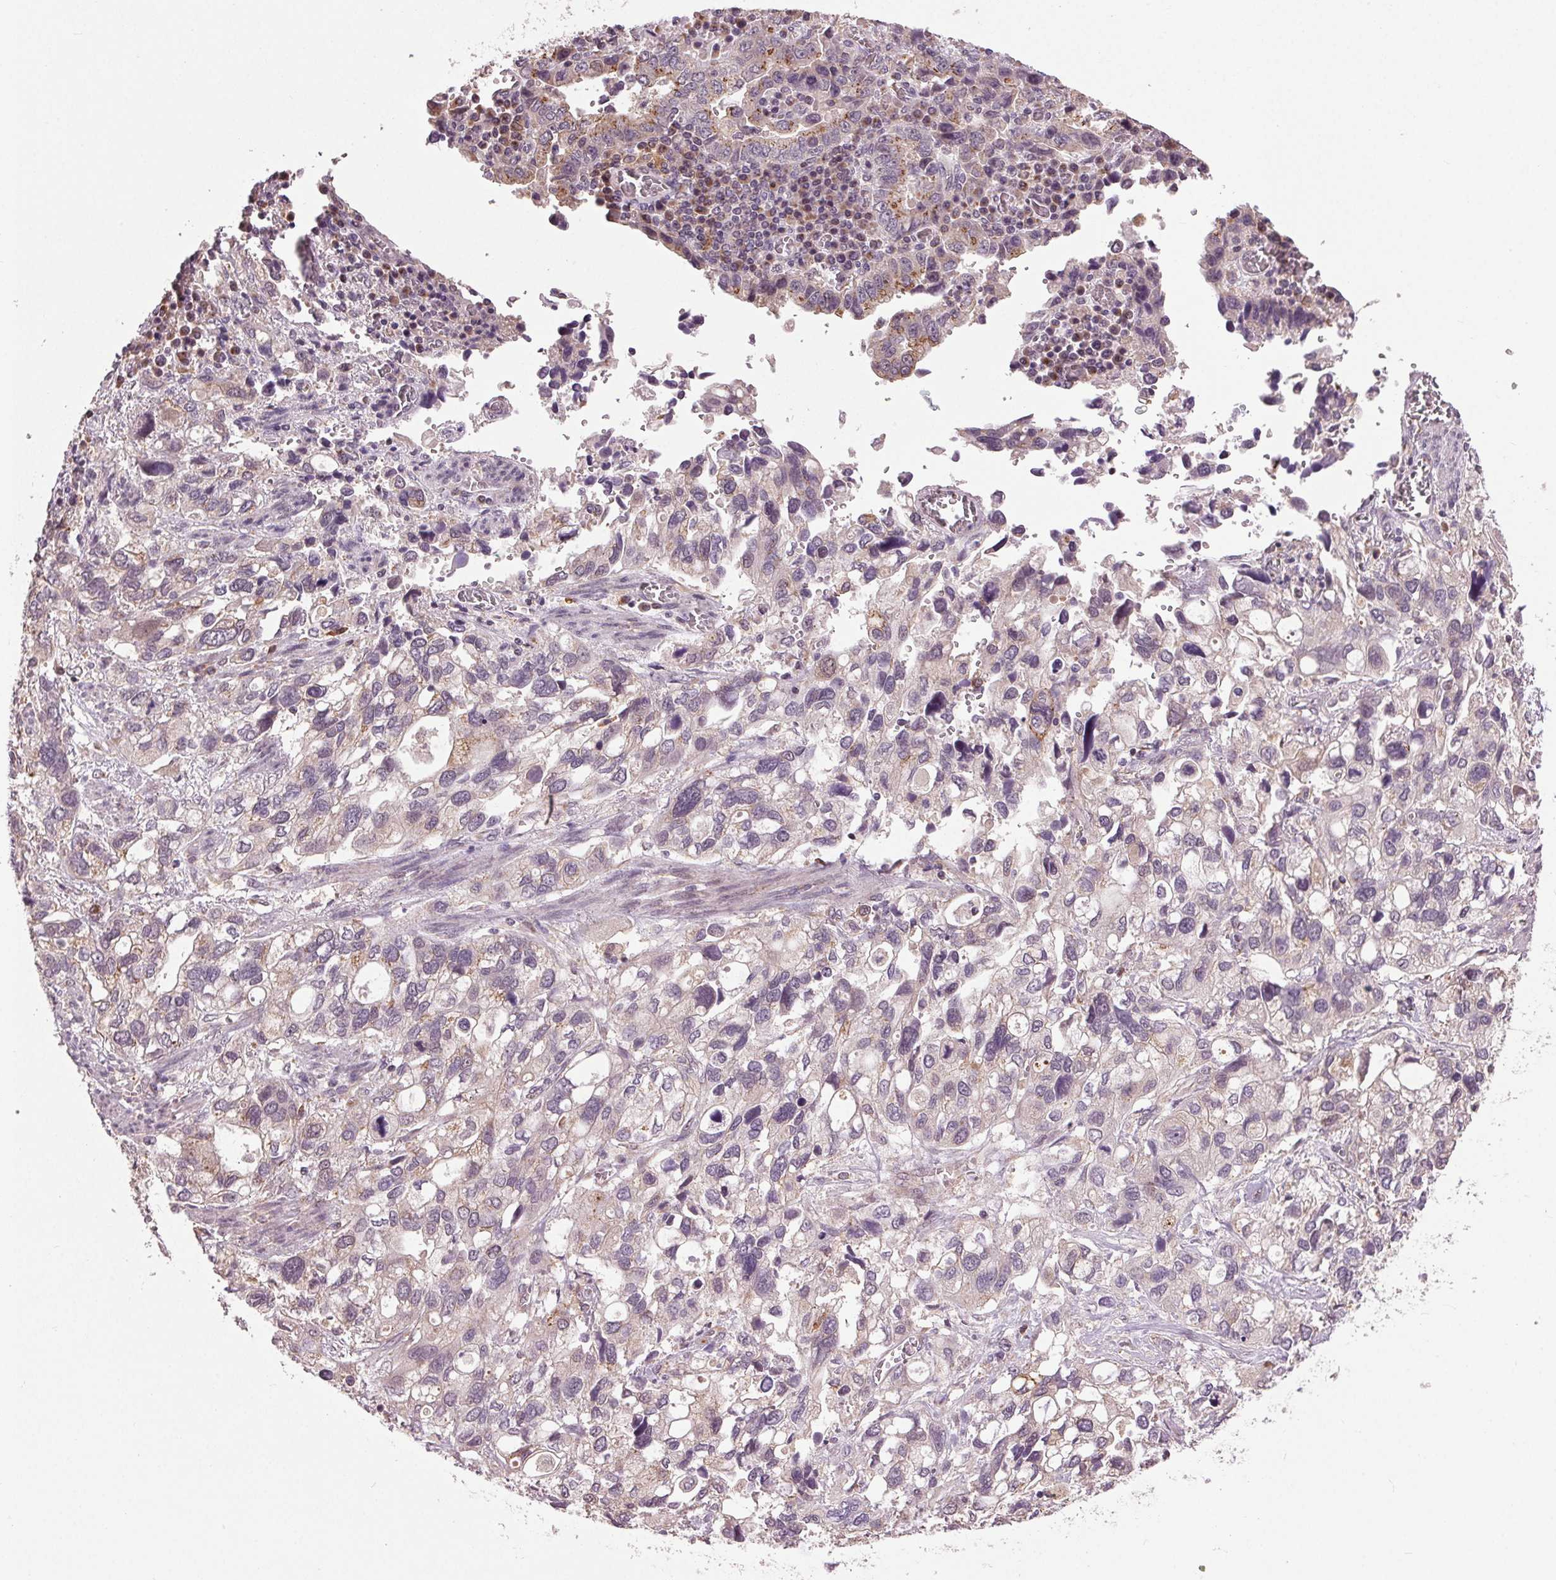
{"staining": {"intensity": "negative", "quantity": "none", "location": "none"}, "tissue": "stomach cancer", "cell_type": "Tumor cells", "image_type": "cancer", "snomed": [{"axis": "morphology", "description": "Adenocarcinoma, NOS"}, {"axis": "topography", "description": "Stomach, upper"}], "caption": "This is an immunohistochemistry photomicrograph of stomach adenocarcinoma. There is no positivity in tumor cells.", "gene": "BSDC1", "patient": {"sex": "female", "age": 81}}